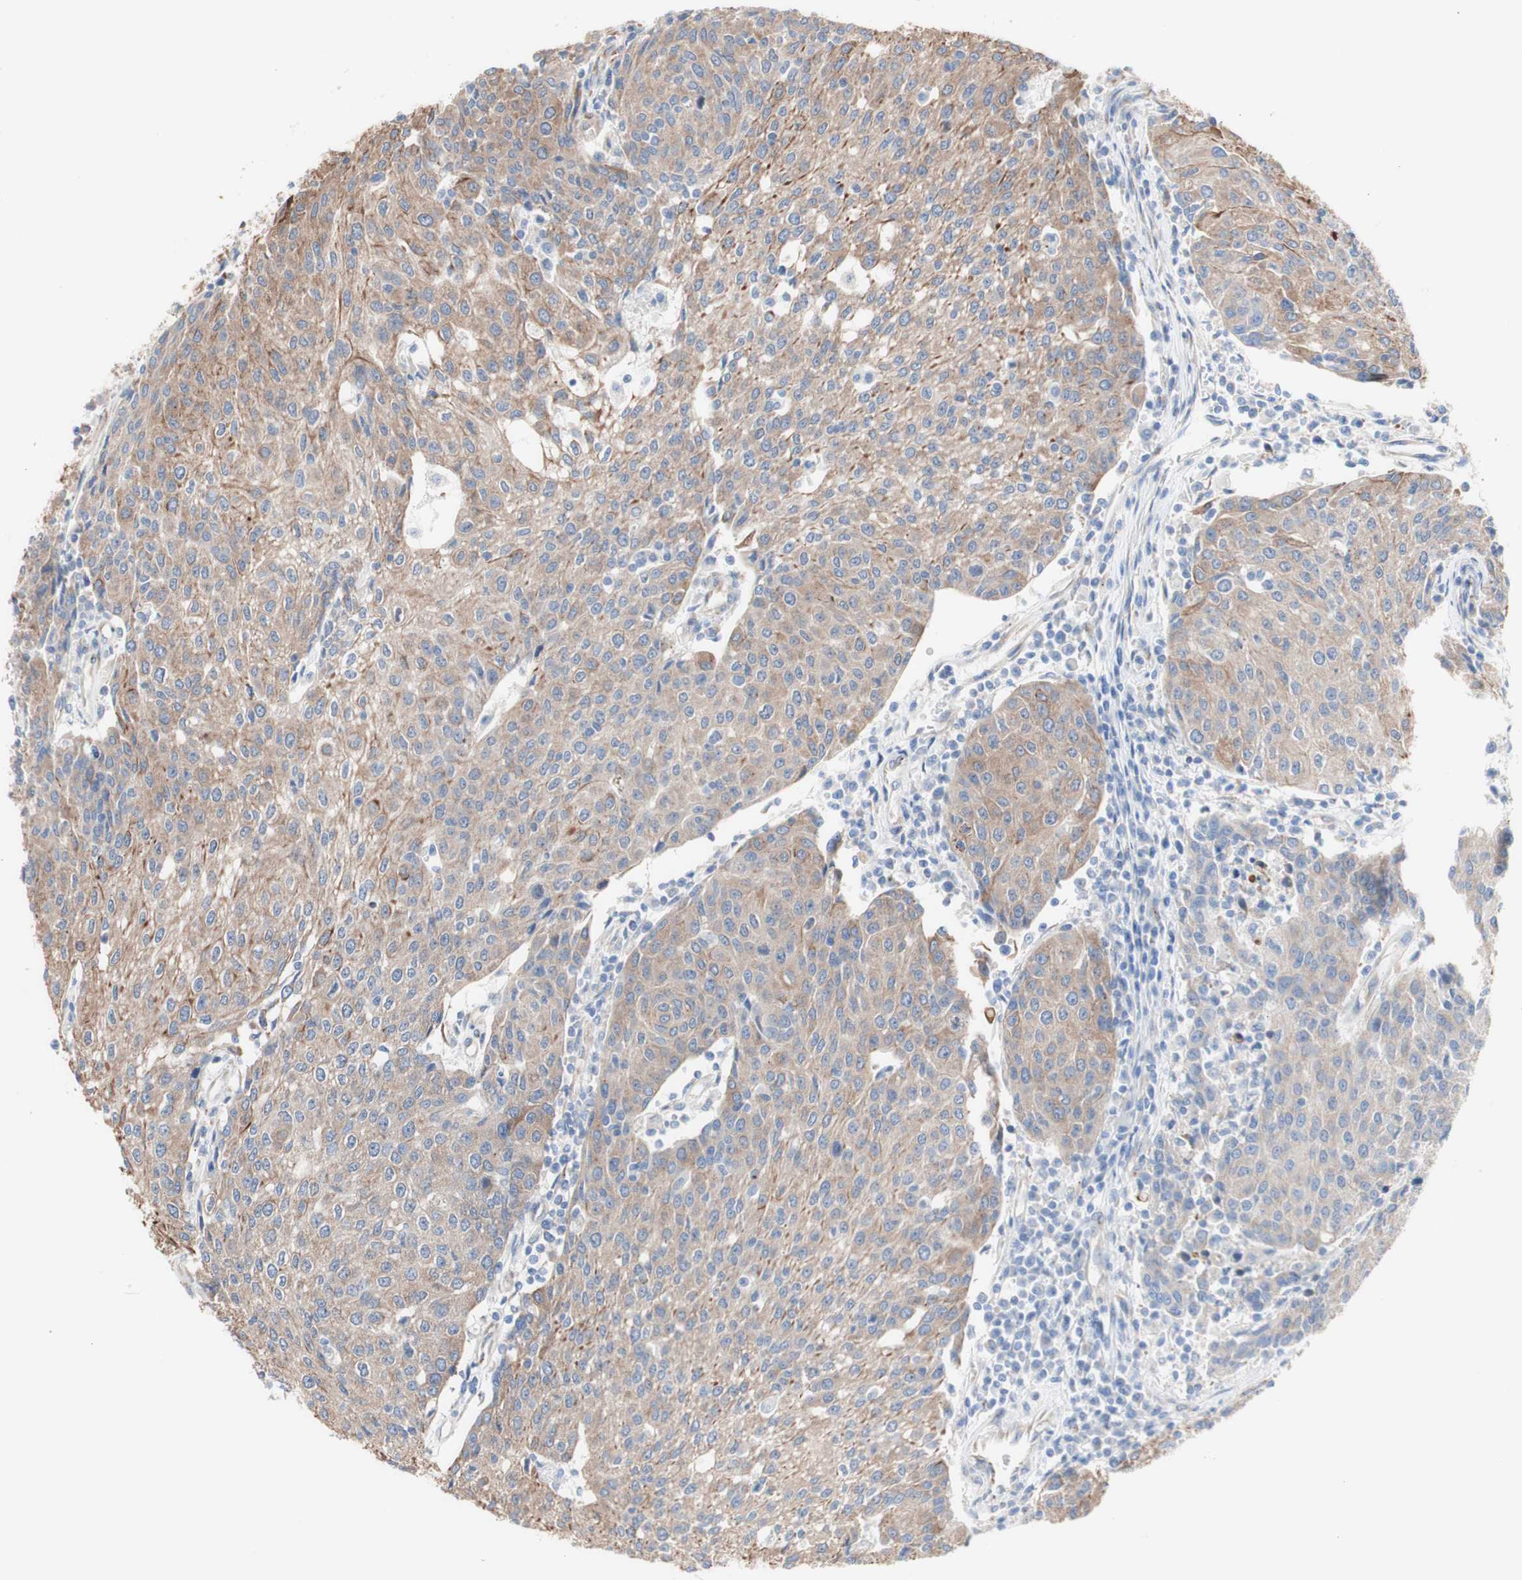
{"staining": {"intensity": "moderate", "quantity": ">75%", "location": "cytoplasmic/membranous"}, "tissue": "urothelial cancer", "cell_type": "Tumor cells", "image_type": "cancer", "snomed": [{"axis": "morphology", "description": "Urothelial carcinoma, High grade"}, {"axis": "topography", "description": "Urinary bladder"}], "caption": "Brown immunohistochemical staining in human urothelial carcinoma (high-grade) demonstrates moderate cytoplasmic/membranous staining in about >75% of tumor cells.", "gene": "LRIG3", "patient": {"sex": "female", "age": 85}}